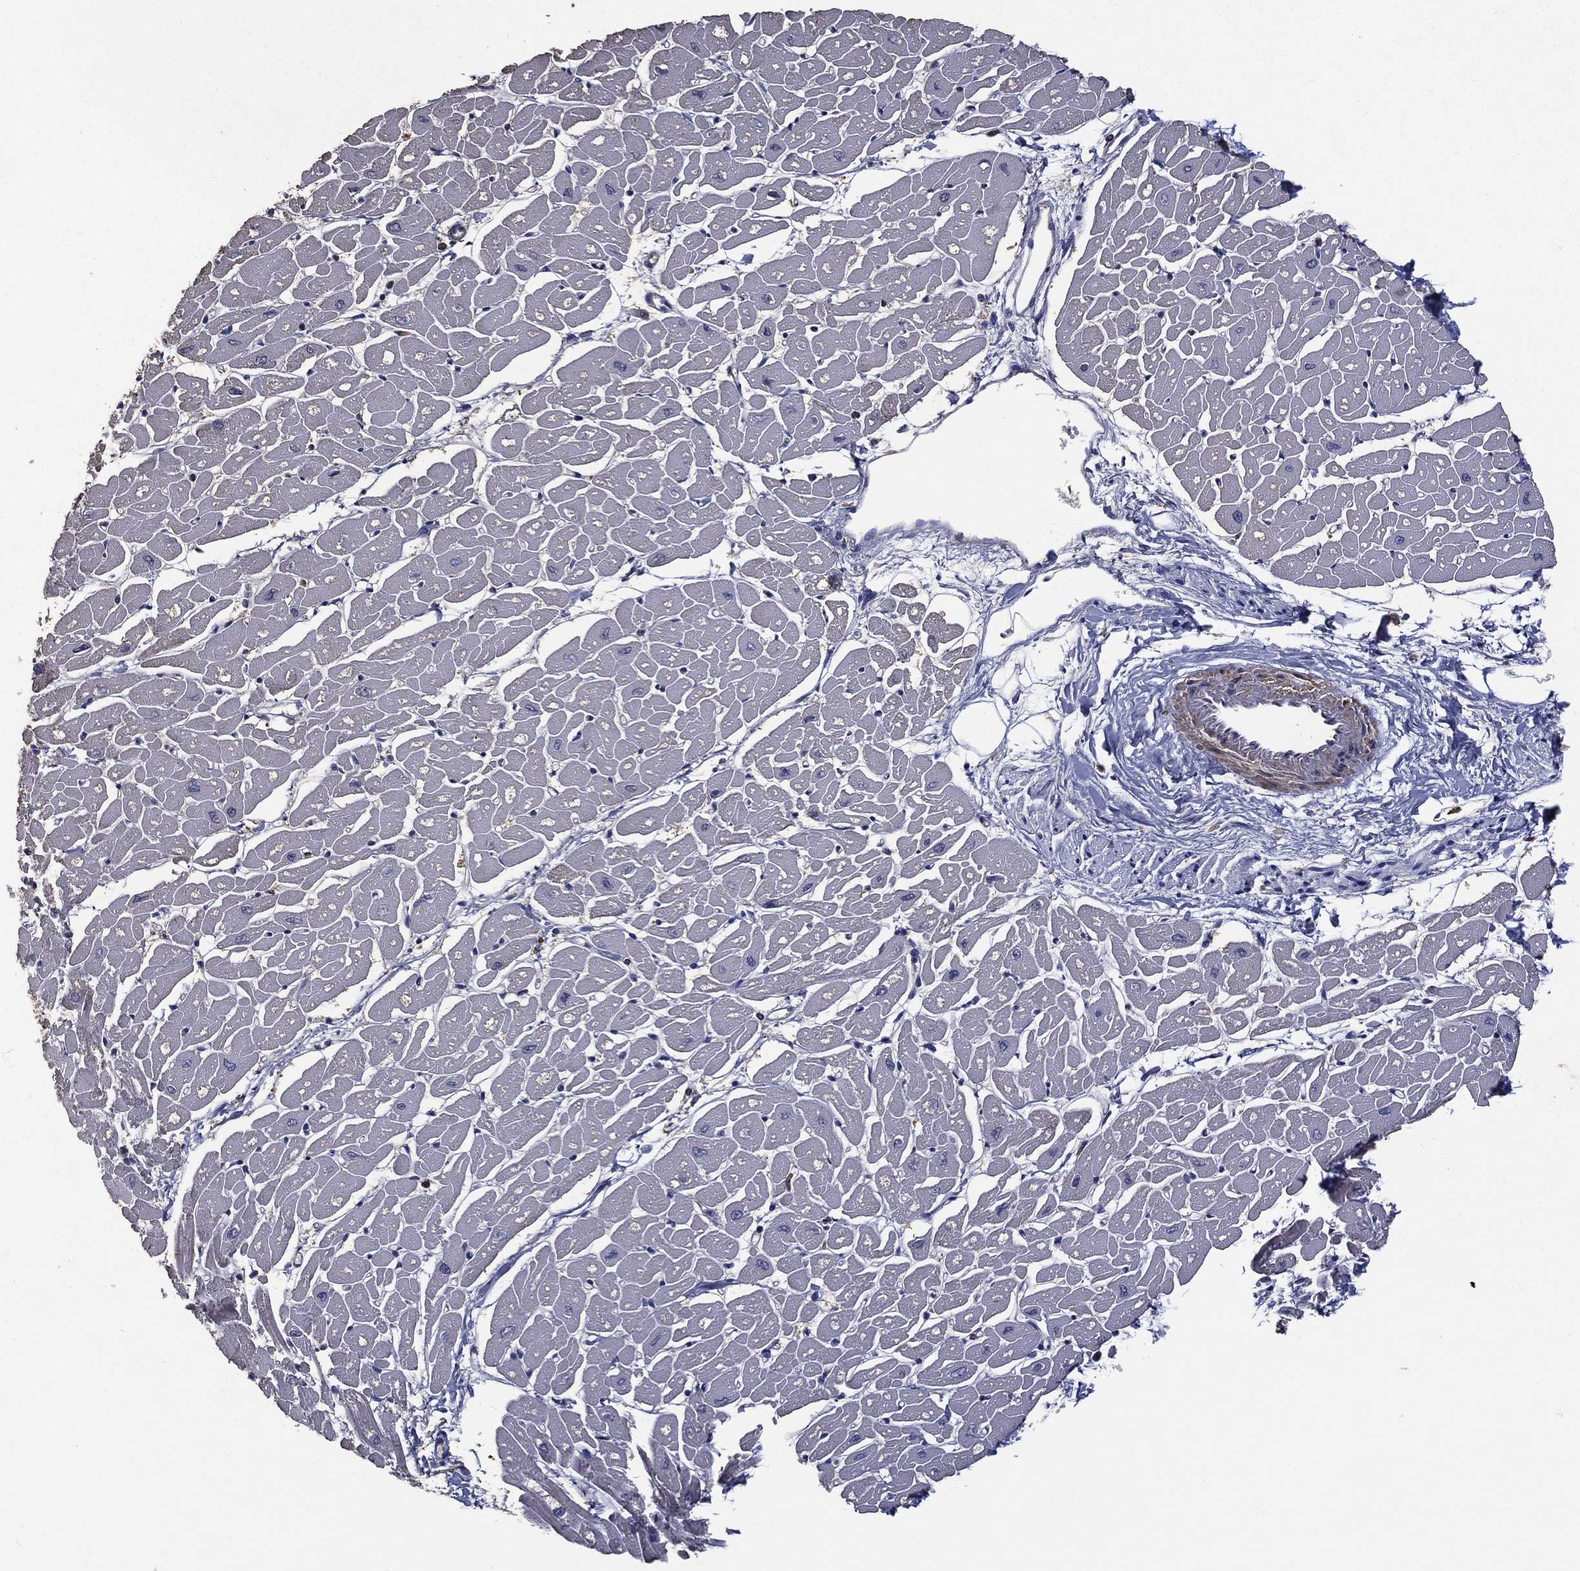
{"staining": {"intensity": "negative", "quantity": "none", "location": "none"}, "tissue": "heart muscle", "cell_type": "Cardiomyocytes", "image_type": "normal", "snomed": [{"axis": "morphology", "description": "Normal tissue, NOS"}, {"axis": "topography", "description": "Heart"}], "caption": "High magnification brightfield microscopy of benign heart muscle stained with DAB (brown) and counterstained with hematoxylin (blue): cardiomyocytes show no significant positivity. (DAB immunohistochemistry visualized using brightfield microscopy, high magnification).", "gene": "GPR183", "patient": {"sex": "male", "age": 57}}